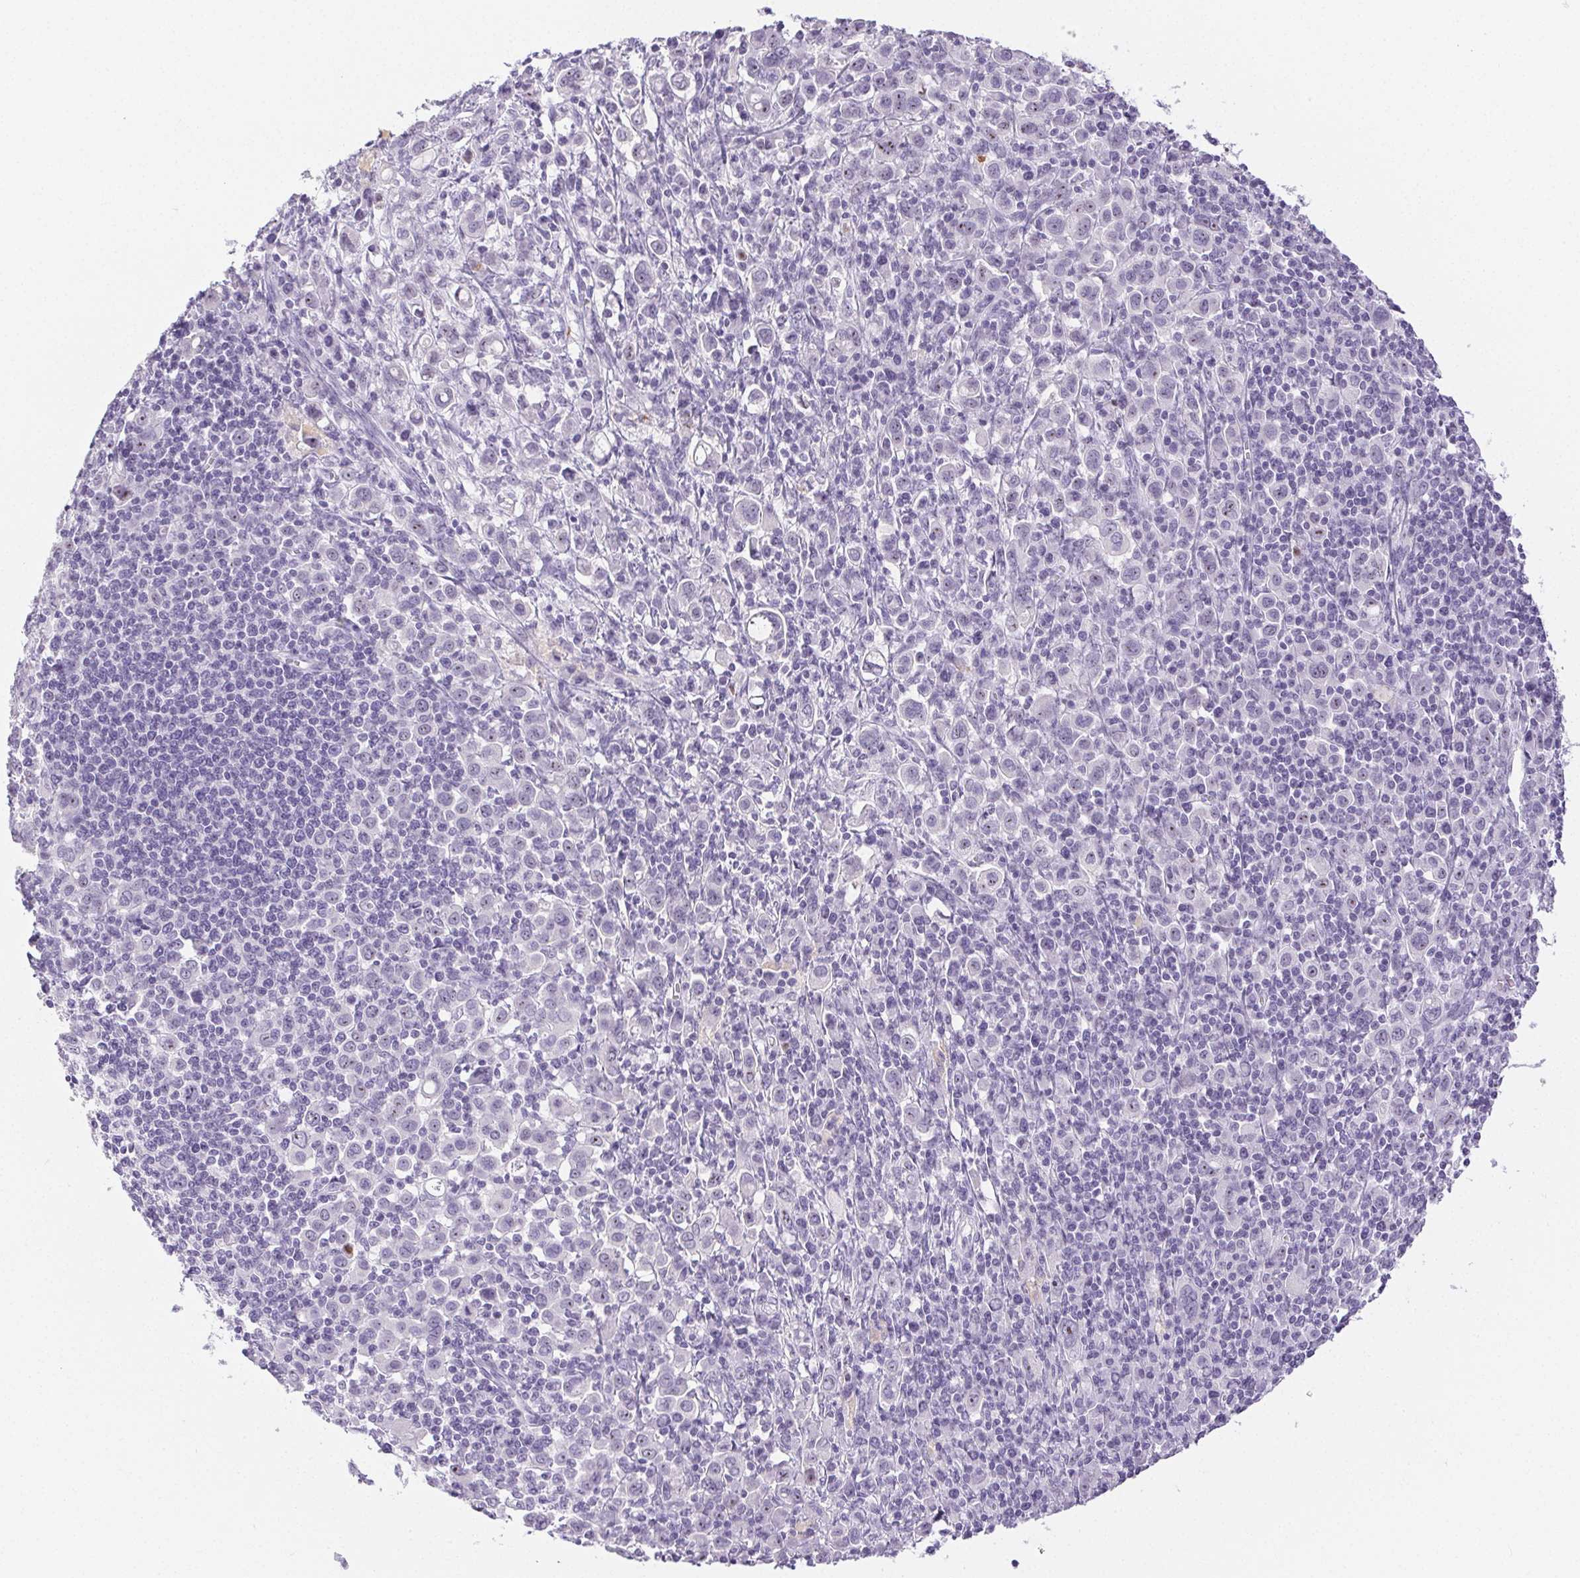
{"staining": {"intensity": "negative", "quantity": "none", "location": "none"}, "tissue": "stomach cancer", "cell_type": "Tumor cells", "image_type": "cancer", "snomed": [{"axis": "morphology", "description": "Adenocarcinoma, NOS"}, {"axis": "topography", "description": "Stomach, upper"}], "caption": "High power microscopy micrograph of an immunohistochemistry histopathology image of stomach adenocarcinoma, revealing no significant staining in tumor cells.", "gene": "ST8SIA3", "patient": {"sex": "male", "age": 75}}